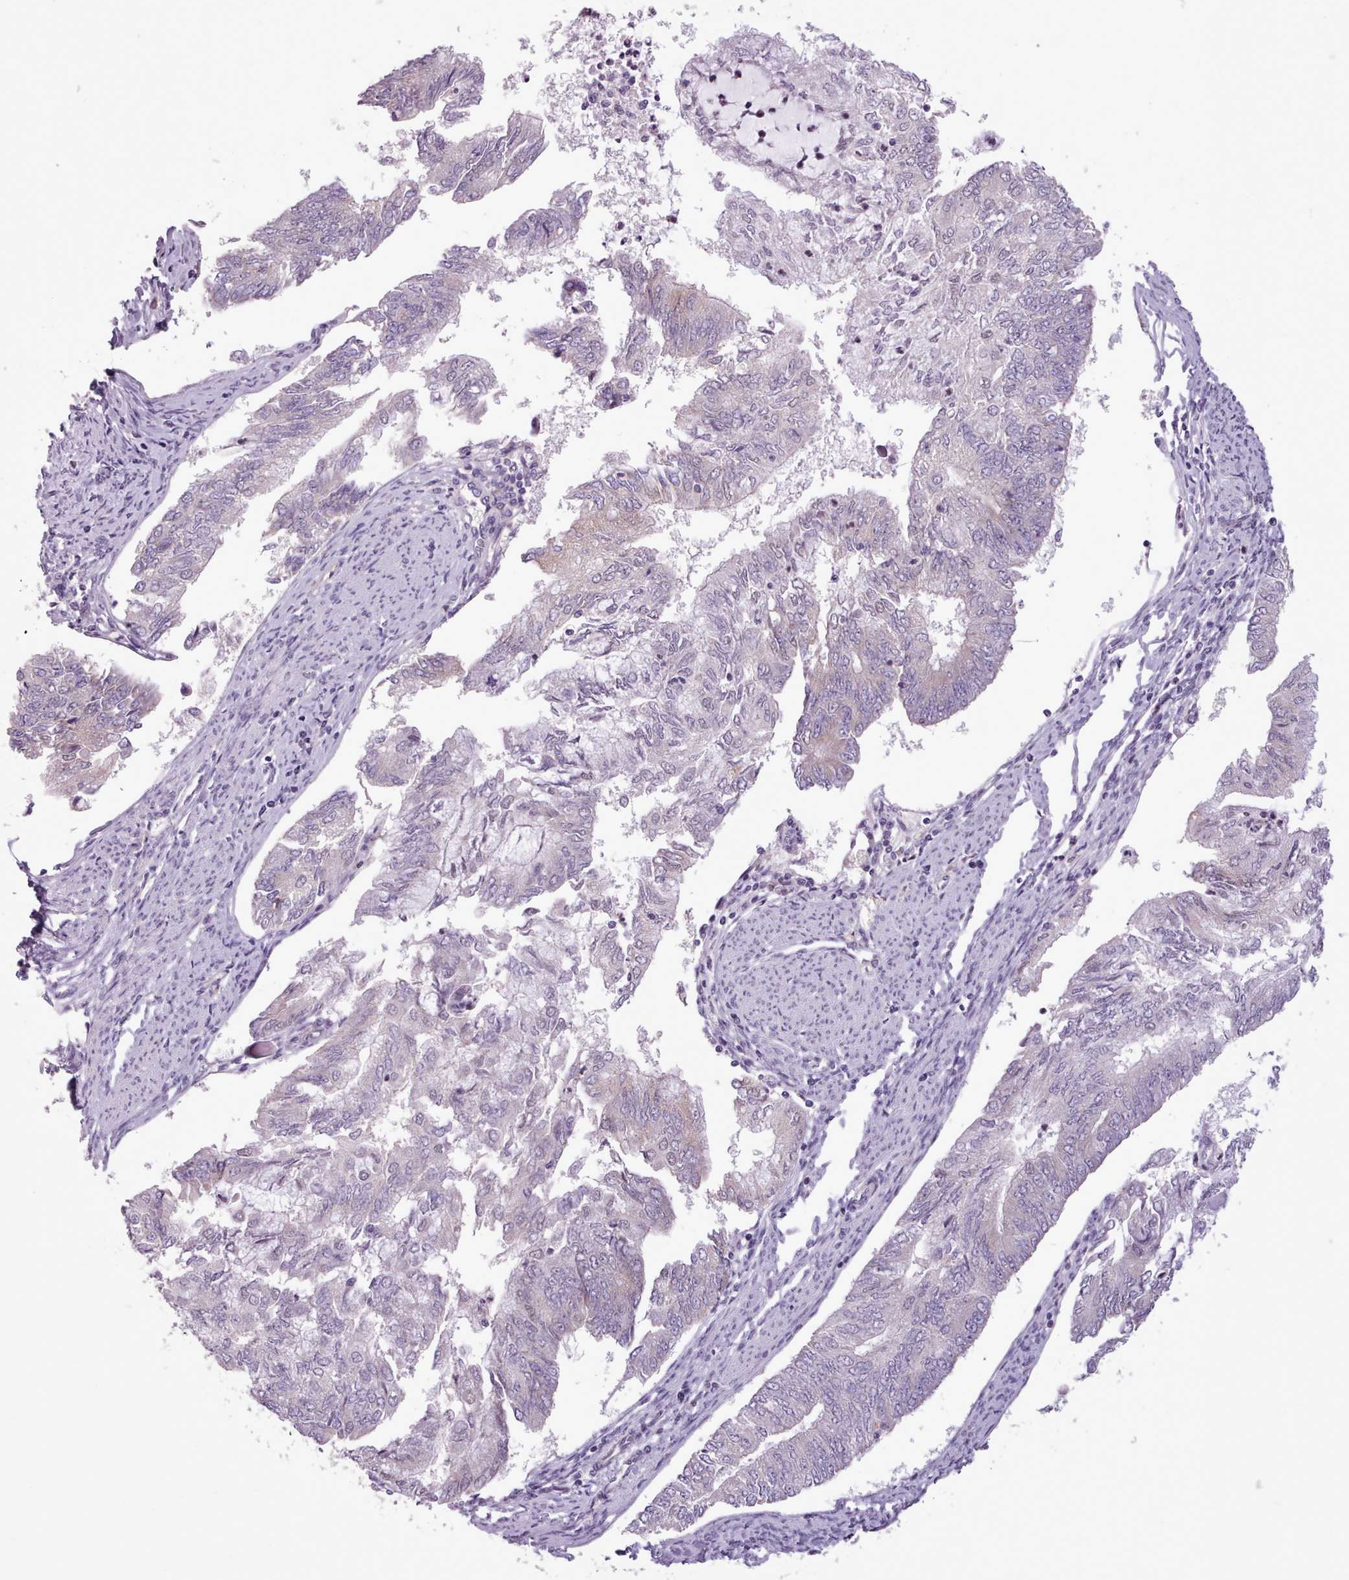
{"staining": {"intensity": "negative", "quantity": "none", "location": "none"}, "tissue": "endometrial cancer", "cell_type": "Tumor cells", "image_type": "cancer", "snomed": [{"axis": "morphology", "description": "Adenocarcinoma, NOS"}, {"axis": "topography", "description": "Endometrium"}], "caption": "Immunohistochemistry histopathology image of human endometrial cancer stained for a protein (brown), which exhibits no expression in tumor cells.", "gene": "SLURP1", "patient": {"sex": "female", "age": 68}}